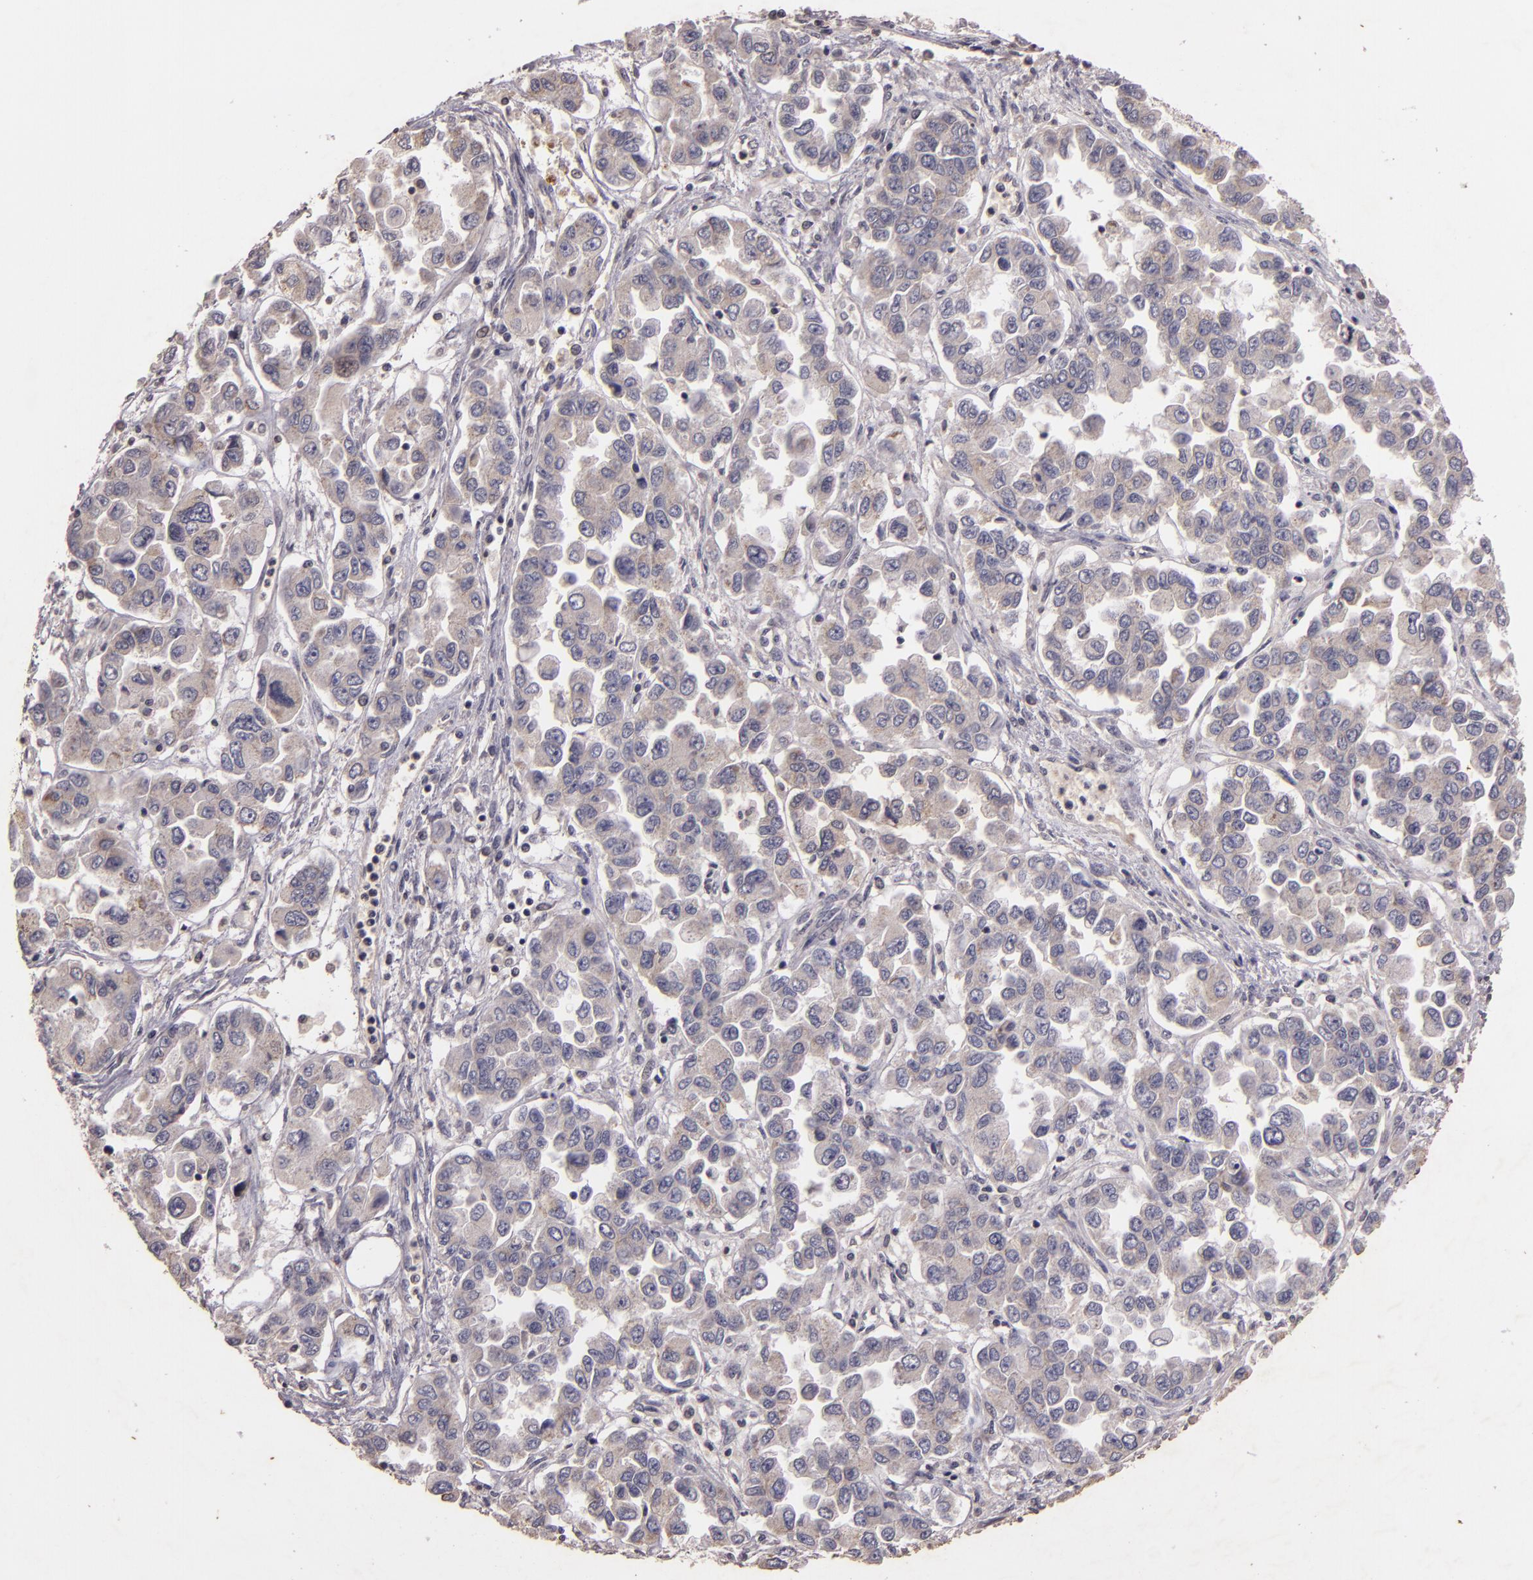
{"staining": {"intensity": "negative", "quantity": "none", "location": "none"}, "tissue": "ovarian cancer", "cell_type": "Tumor cells", "image_type": "cancer", "snomed": [{"axis": "morphology", "description": "Cystadenocarcinoma, serous, NOS"}, {"axis": "topography", "description": "Ovary"}], "caption": "IHC image of neoplastic tissue: human serous cystadenocarcinoma (ovarian) stained with DAB displays no significant protein staining in tumor cells.", "gene": "TFF1", "patient": {"sex": "female", "age": 84}}